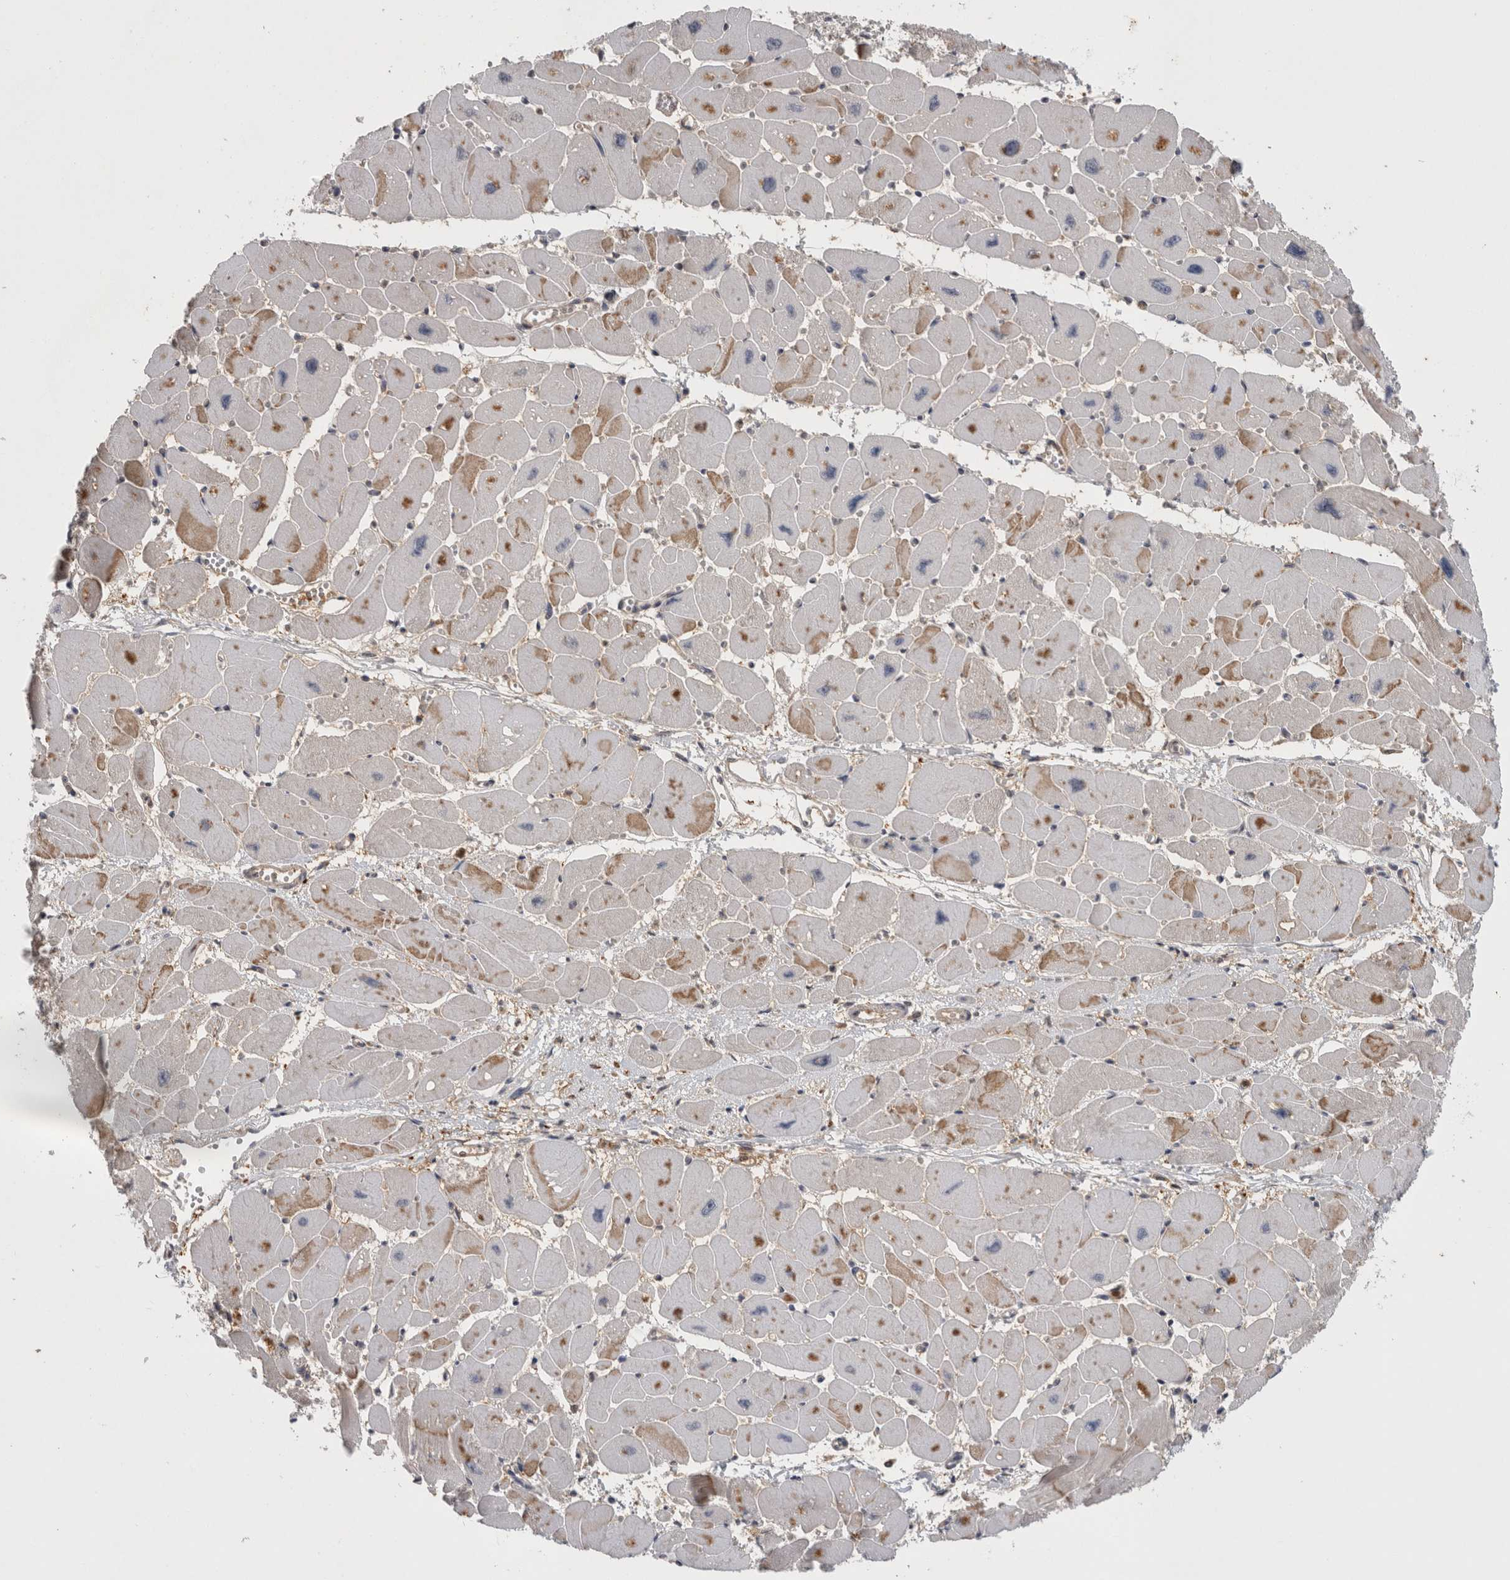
{"staining": {"intensity": "moderate", "quantity": "25%-75%", "location": "cytoplasmic/membranous"}, "tissue": "heart muscle", "cell_type": "Cardiomyocytes", "image_type": "normal", "snomed": [{"axis": "morphology", "description": "Normal tissue, NOS"}, {"axis": "topography", "description": "Heart"}], "caption": "Moderate cytoplasmic/membranous positivity for a protein is present in approximately 25%-75% of cardiomyocytes of normal heart muscle using IHC.", "gene": "ASTN2", "patient": {"sex": "female", "age": 54}}